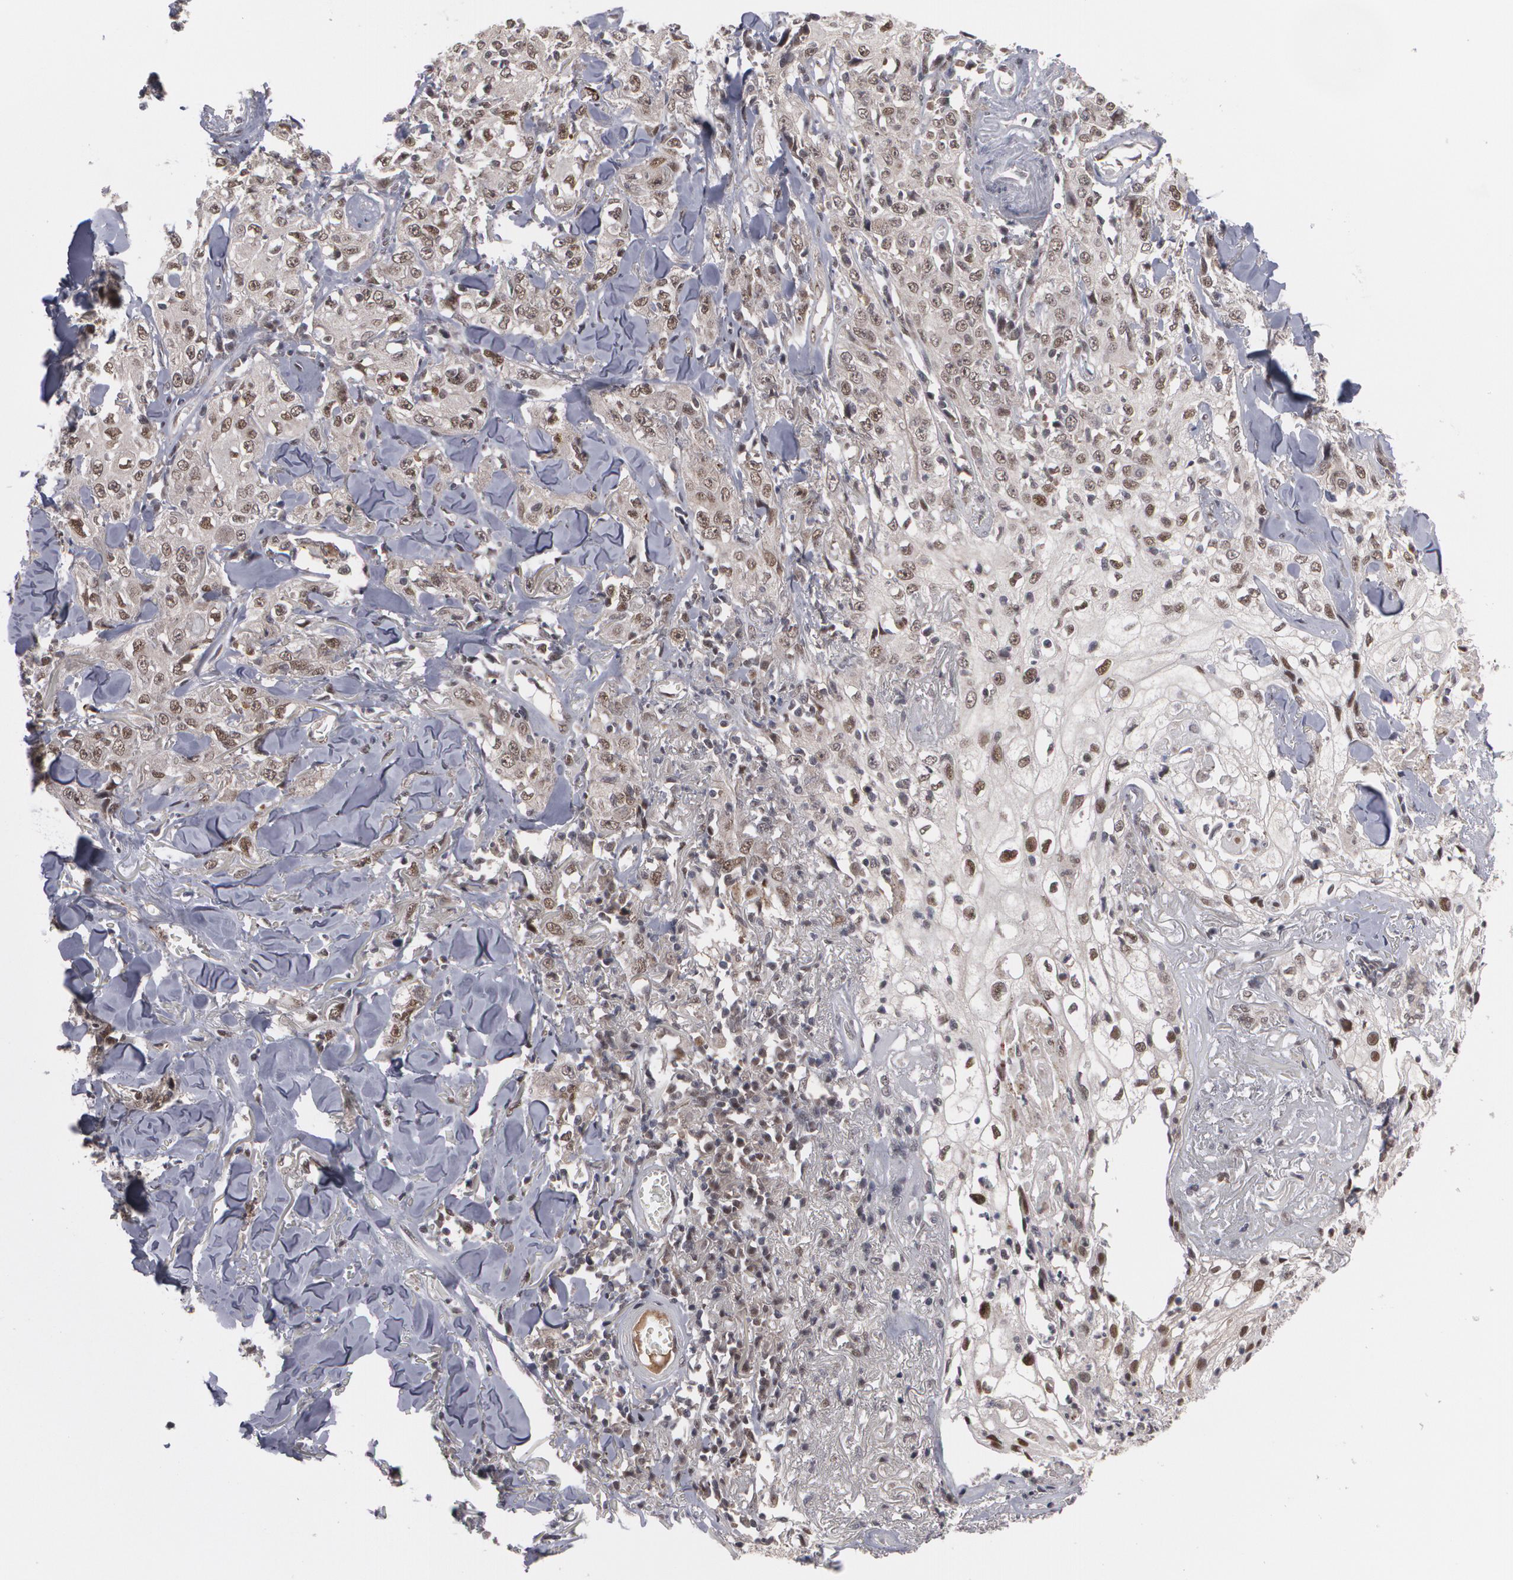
{"staining": {"intensity": "strong", "quantity": ">75%", "location": "nuclear"}, "tissue": "skin cancer", "cell_type": "Tumor cells", "image_type": "cancer", "snomed": [{"axis": "morphology", "description": "Squamous cell carcinoma, NOS"}, {"axis": "topography", "description": "Skin"}], "caption": "IHC (DAB) staining of squamous cell carcinoma (skin) exhibits strong nuclear protein expression in approximately >75% of tumor cells. (DAB = brown stain, brightfield microscopy at high magnification).", "gene": "INTS6", "patient": {"sex": "male", "age": 65}}